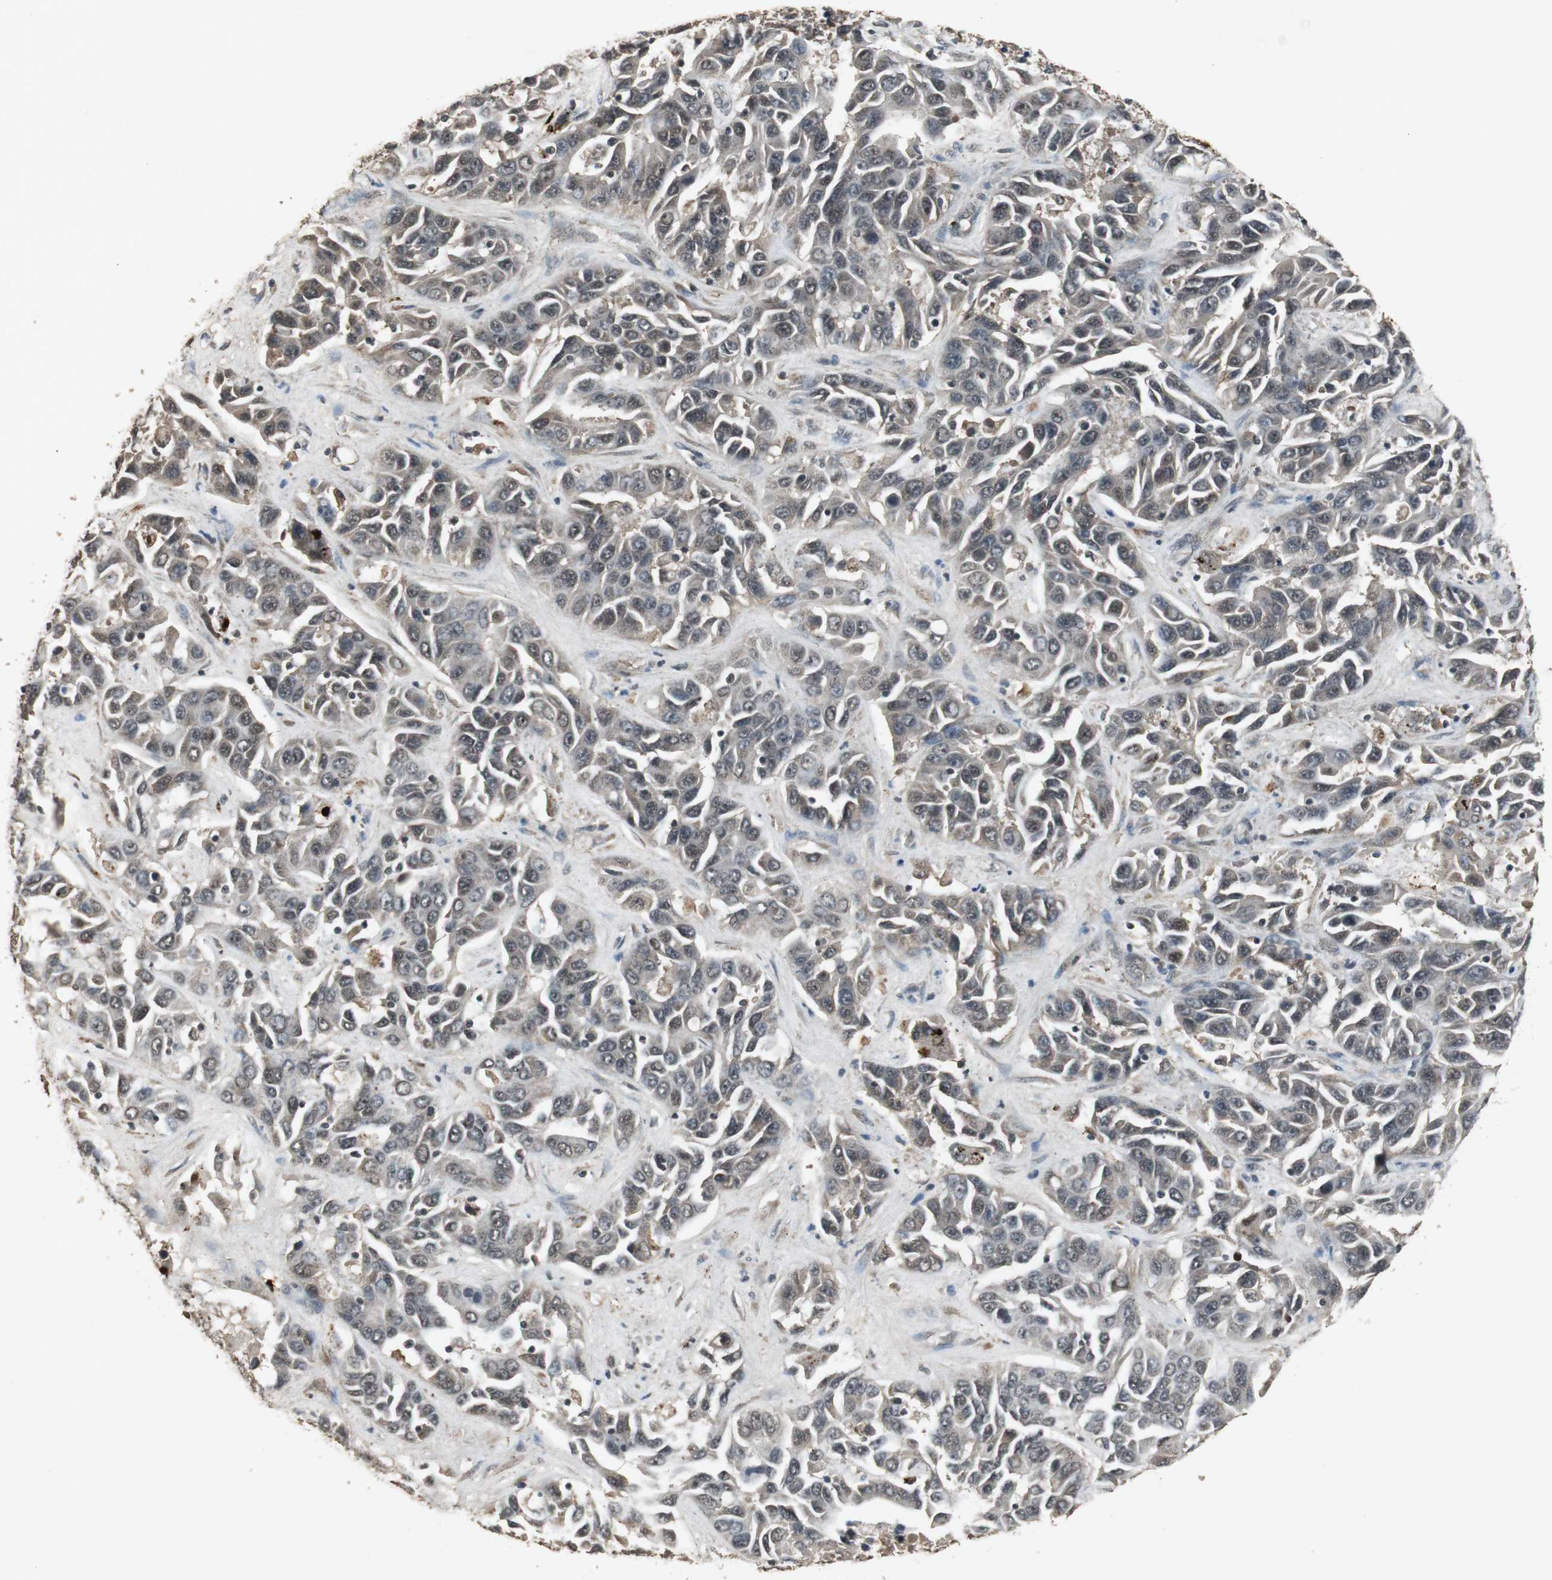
{"staining": {"intensity": "moderate", "quantity": ">75%", "location": "cytoplasmic/membranous"}, "tissue": "liver cancer", "cell_type": "Tumor cells", "image_type": "cancer", "snomed": [{"axis": "morphology", "description": "Cholangiocarcinoma"}, {"axis": "topography", "description": "Liver"}], "caption": "A brown stain labels moderate cytoplasmic/membranous staining of a protein in liver cancer (cholangiocarcinoma) tumor cells.", "gene": "EMX1", "patient": {"sex": "female", "age": 52}}